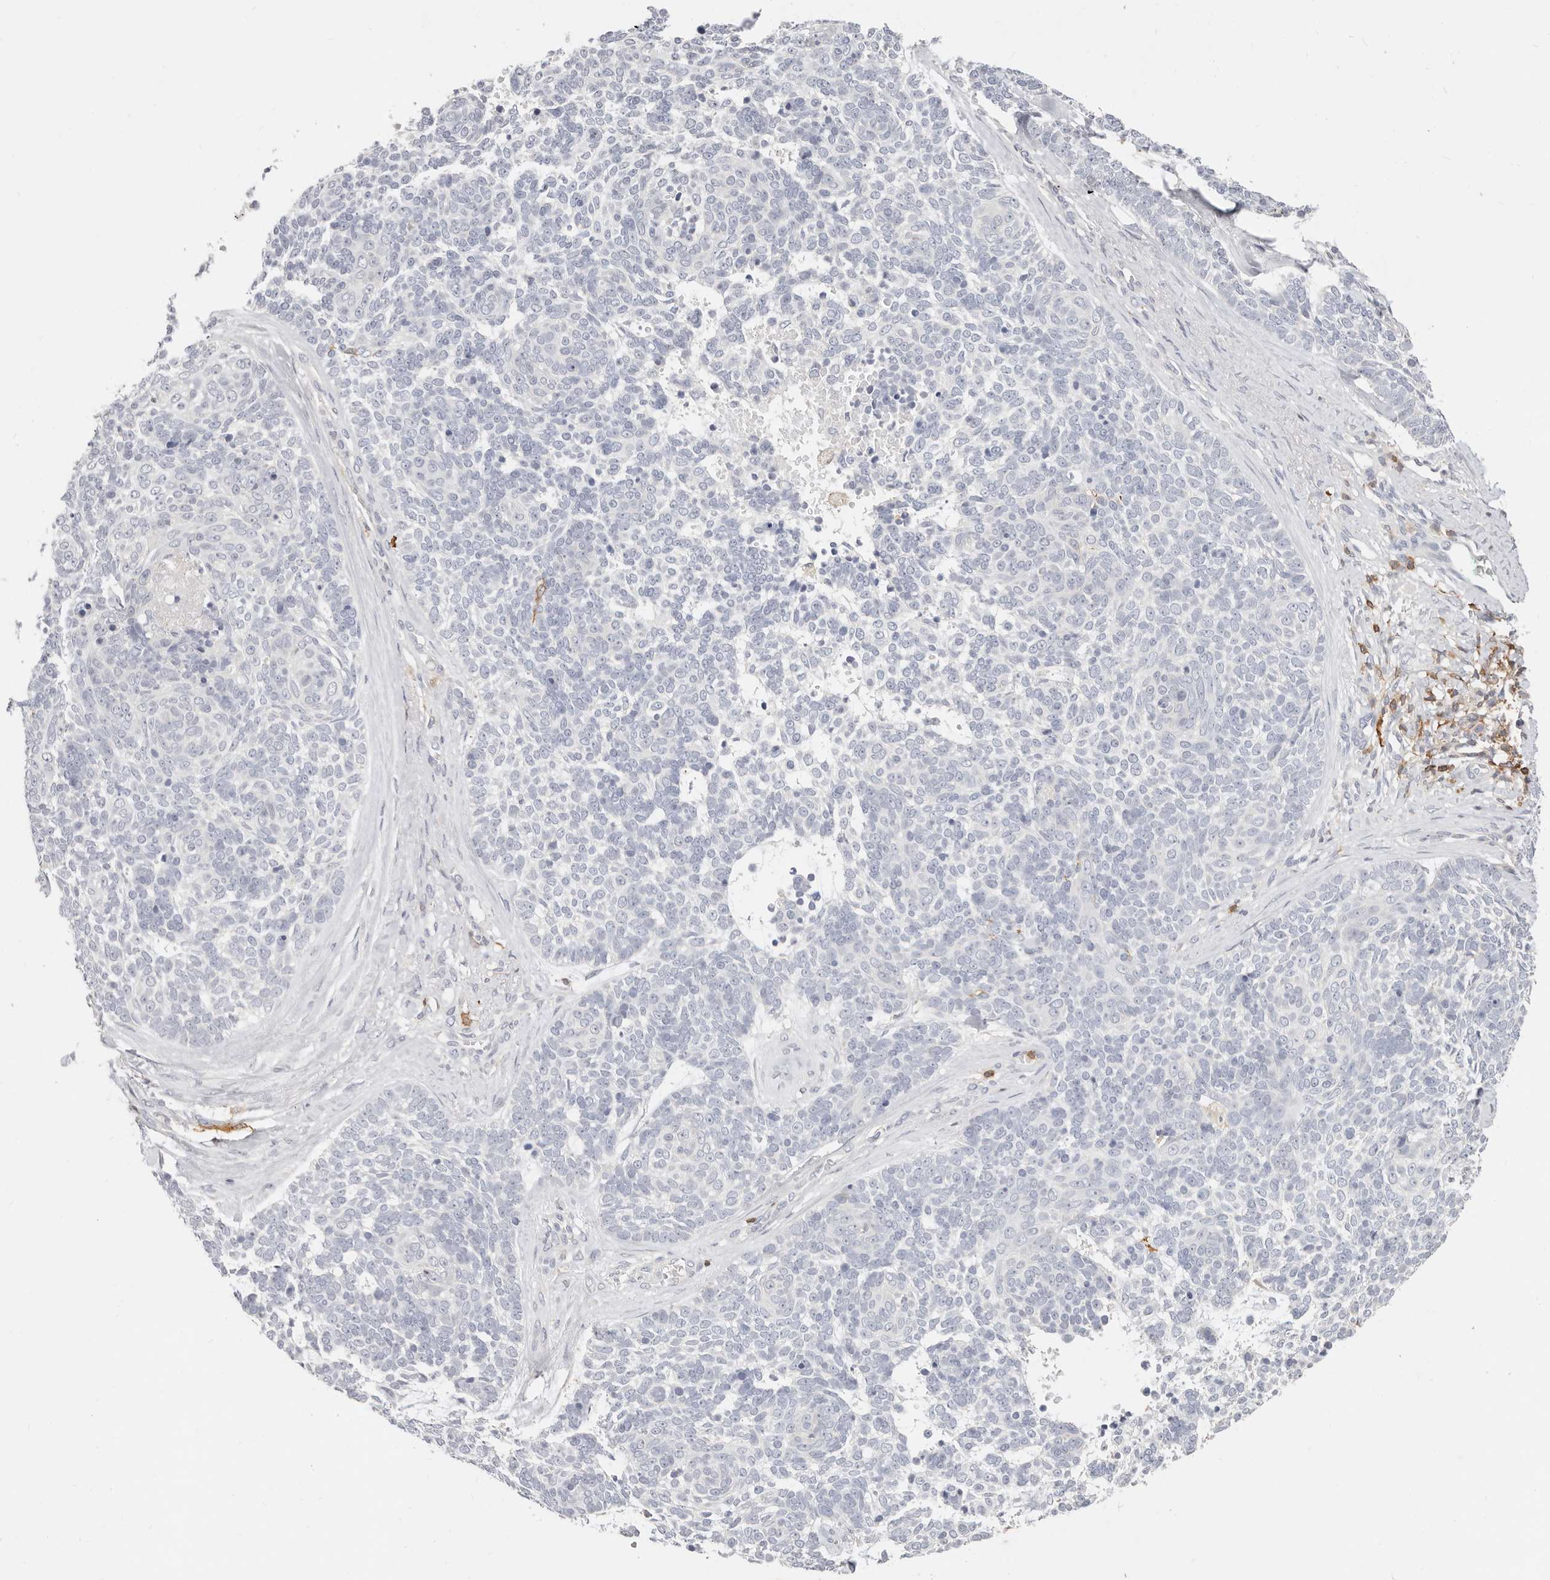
{"staining": {"intensity": "negative", "quantity": "none", "location": "none"}, "tissue": "skin cancer", "cell_type": "Tumor cells", "image_type": "cancer", "snomed": [{"axis": "morphology", "description": "Basal cell carcinoma"}, {"axis": "topography", "description": "Skin"}], "caption": "High magnification brightfield microscopy of skin cancer (basal cell carcinoma) stained with DAB (3,3'-diaminobenzidine) (brown) and counterstained with hematoxylin (blue): tumor cells show no significant staining.", "gene": "TMEM63B", "patient": {"sex": "female", "age": 81}}